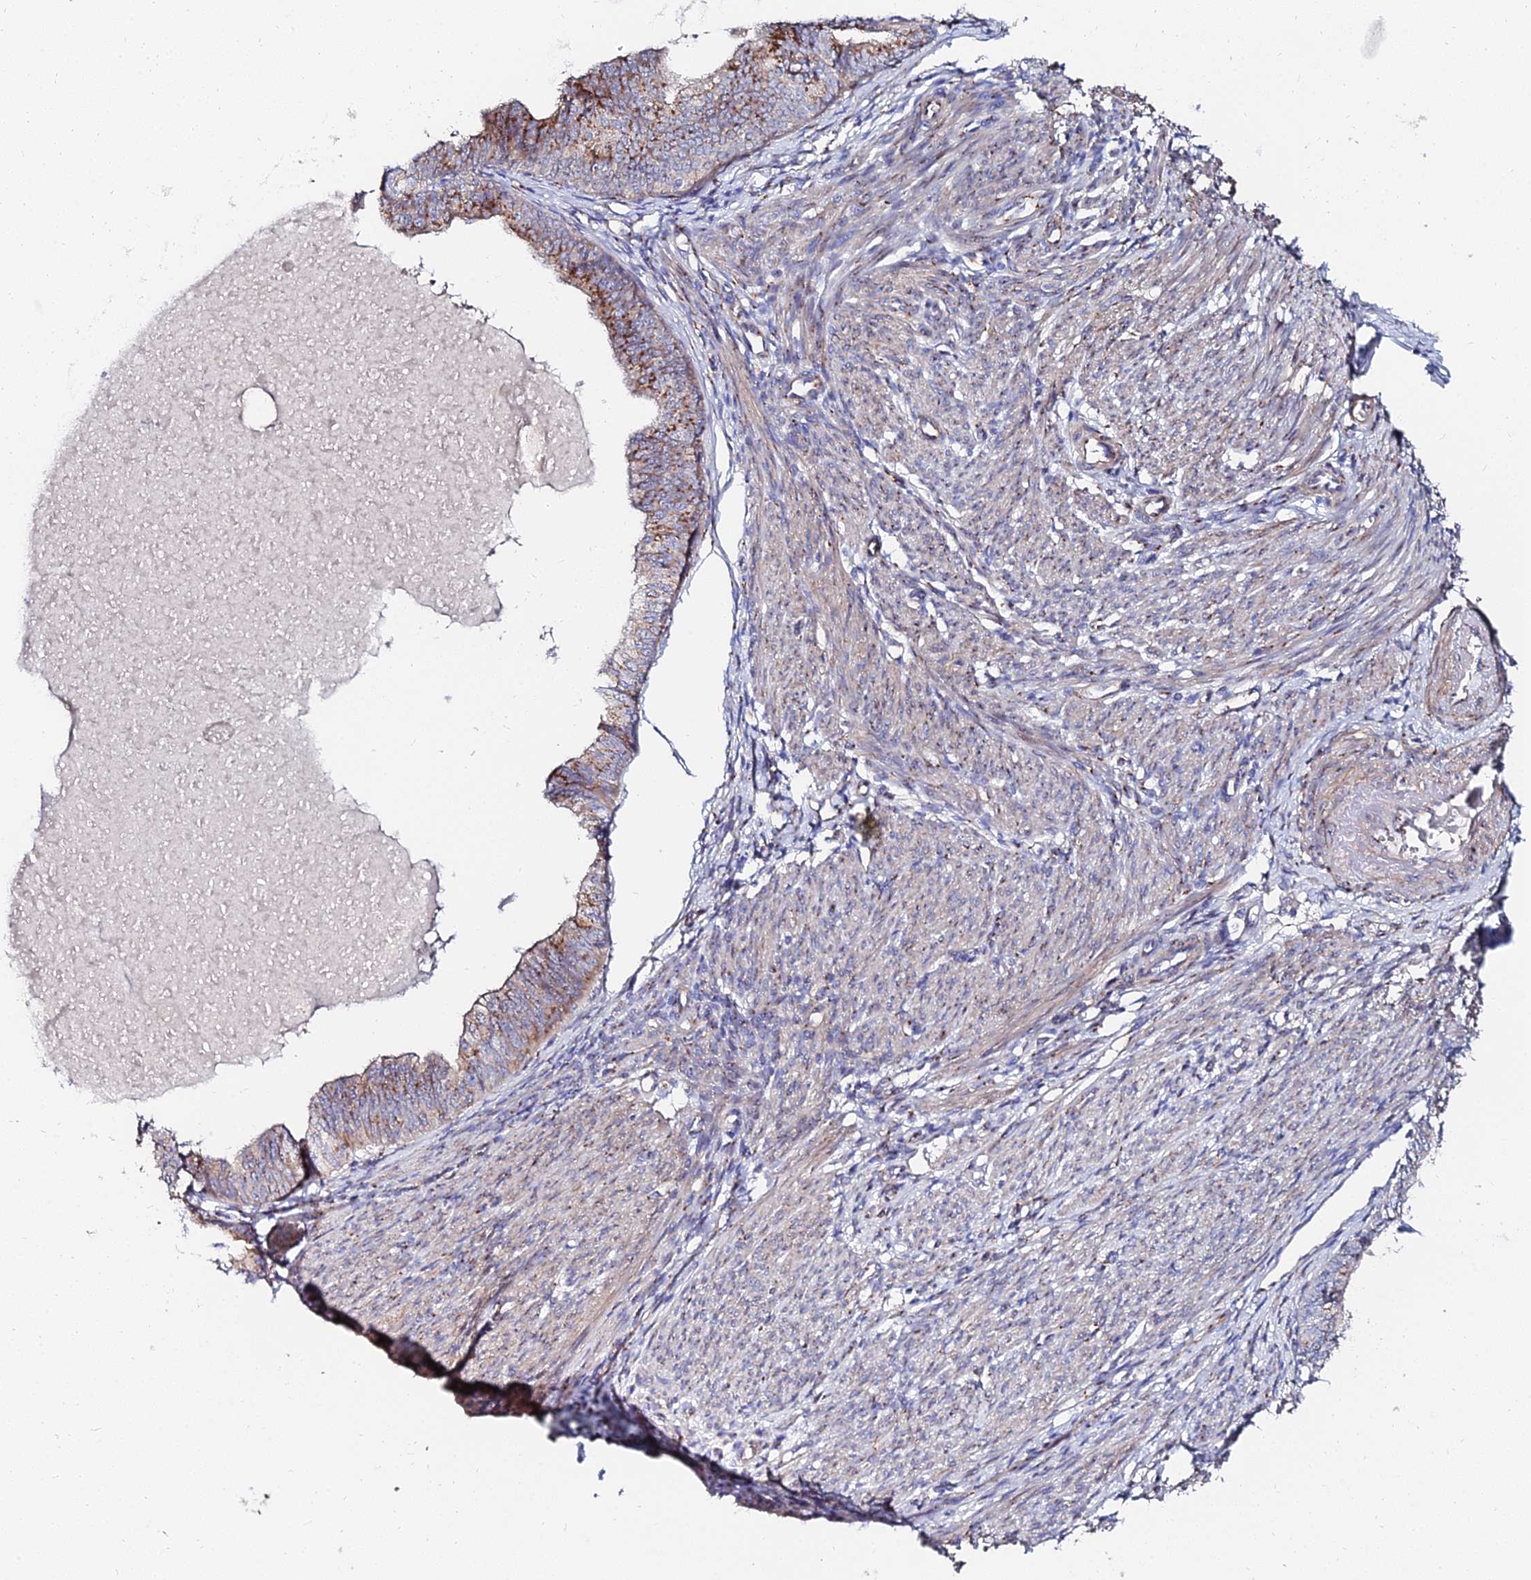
{"staining": {"intensity": "moderate", "quantity": "<25%", "location": "cytoplasmic/membranous"}, "tissue": "endometrial cancer", "cell_type": "Tumor cells", "image_type": "cancer", "snomed": [{"axis": "morphology", "description": "Adenocarcinoma, NOS"}, {"axis": "topography", "description": "Endometrium"}], "caption": "Protein positivity by IHC displays moderate cytoplasmic/membranous expression in about <25% of tumor cells in adenocarcinoma (endometrial). The protein of interest is stained brown, and the nuclei are stained in blue (DAB IHC with brightfield microscopy, high magnification).", "gene": "BORCS8", "patient": {"sex": "female", "age": 68}}